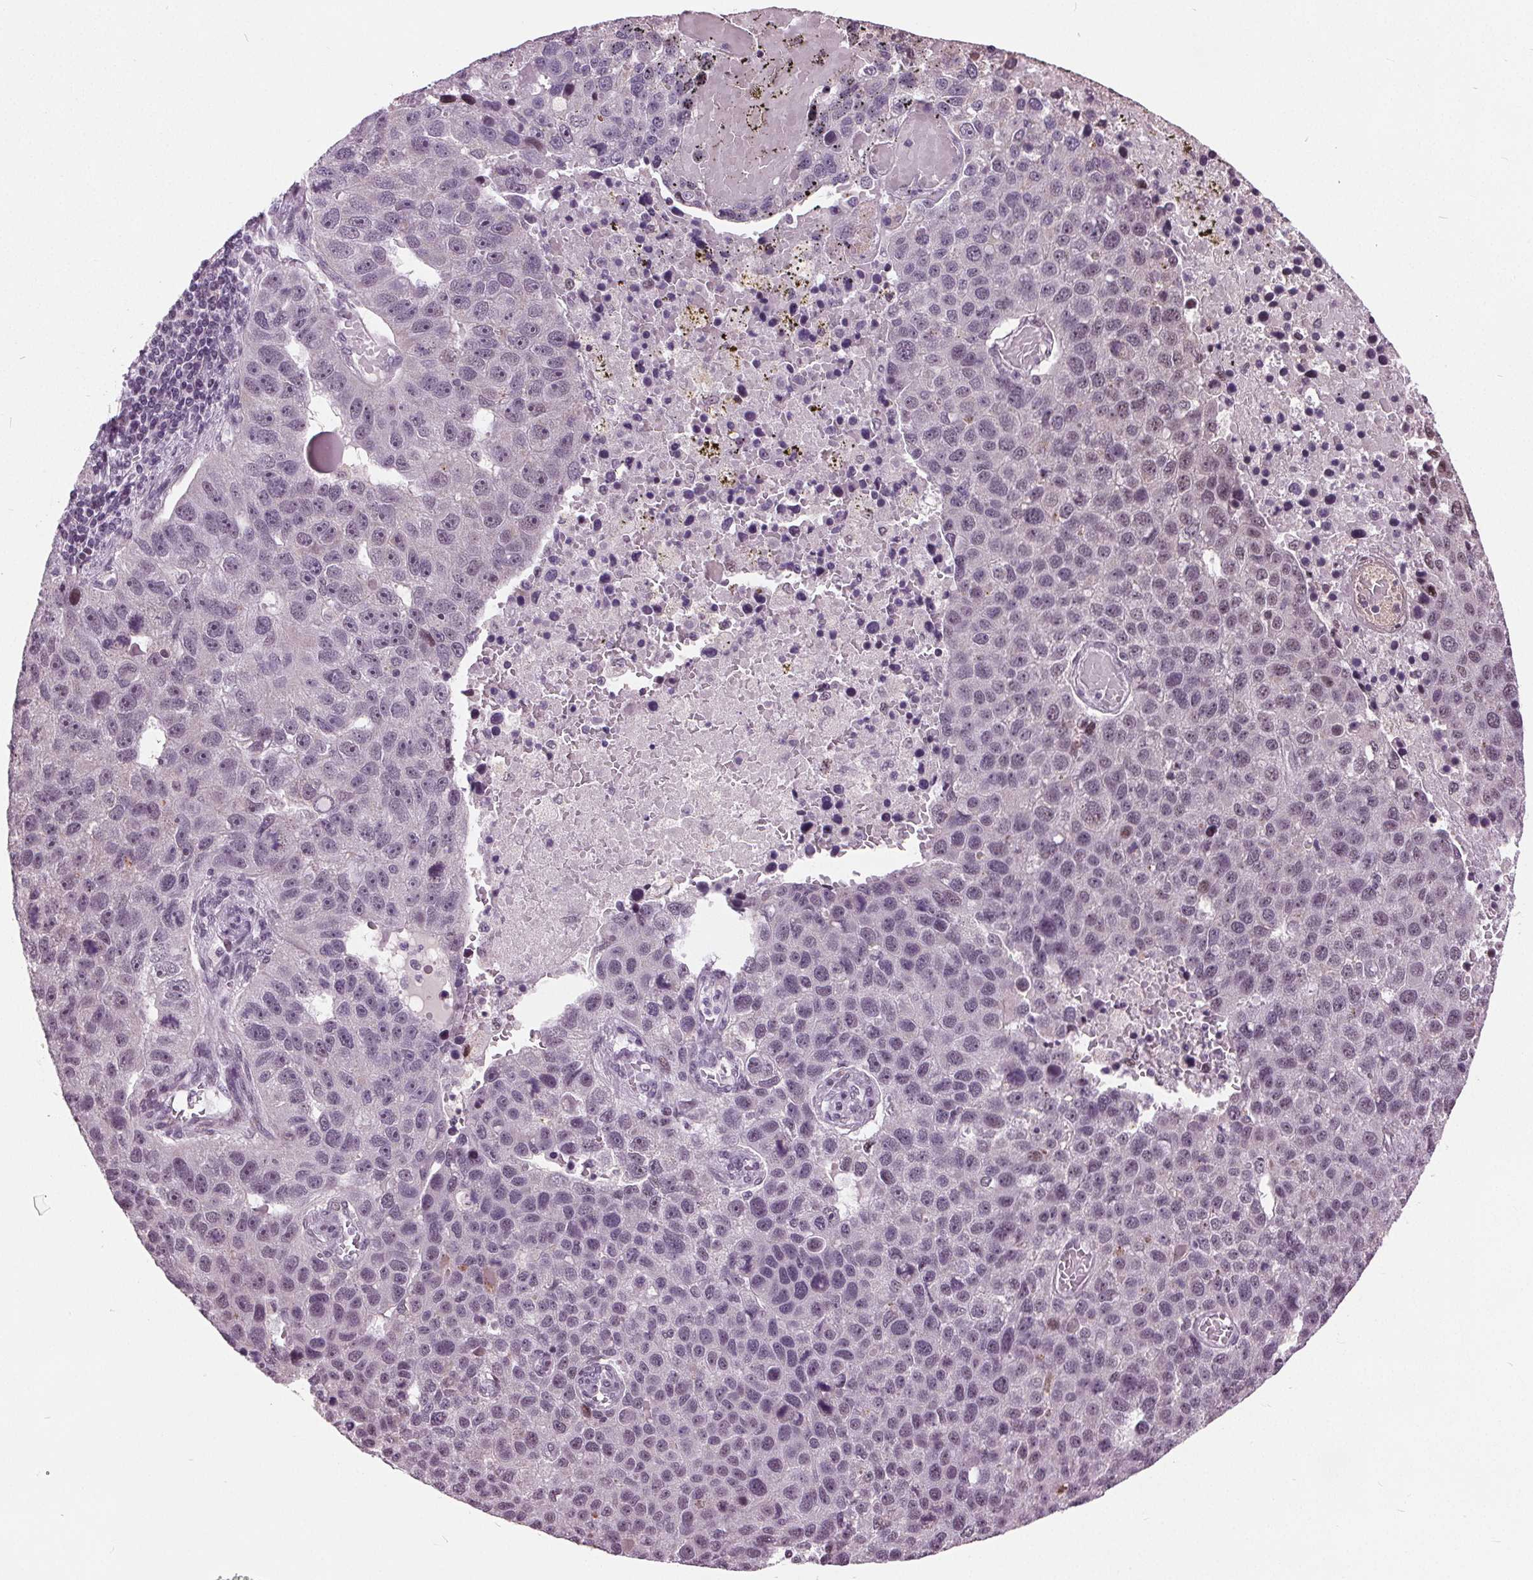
{"staining": {"intensity": "weak", "quantity": "25%-75%", "location": "nuclear"}, "tissue": "pancreatic cancer", "cell_type": "Tumor cells", "image_type": "cancer", "snomed": [{"axis": "morphology", "description": "Adenocarcinoma, NOS"}, {"axis": "topography", "description": "Pancreas"}], "caption": "Human pancreatic adenocarcinoma stained with a protein marker shows weak staining in tumor cells.", "gene": "TTC34", "patient": {"sex": "female", "age": 61}}